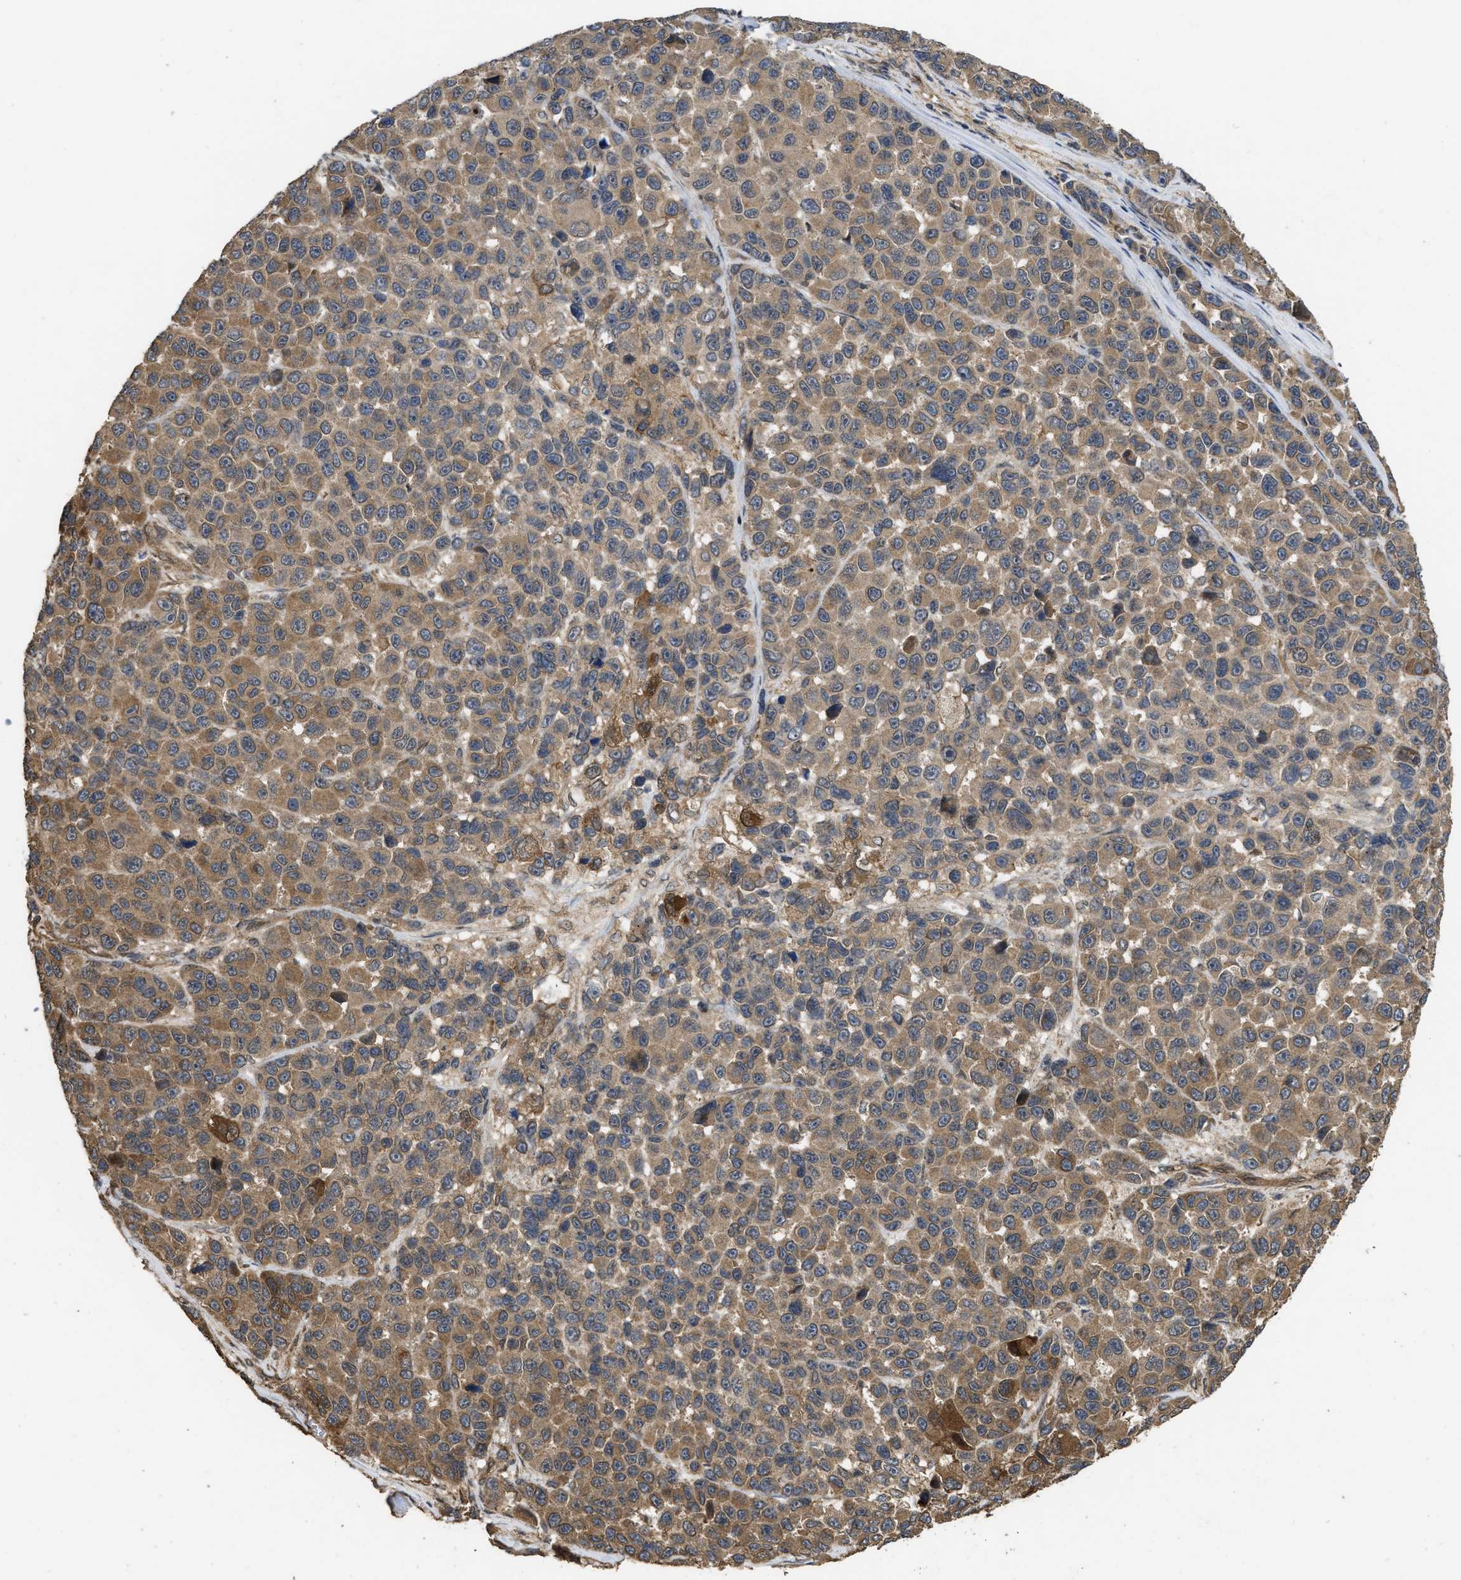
{"staining": {"intensity": "weak", "quantity": ">75%", "location": "cytoplasmic/membranous"}, "tissue": "melanoma", "cell_type": "Tumor cells", "image_type": "cancer", "snomed": [{"axis": "morphology", "description": "Malignant melanoma, NOS"}, {"axis": "topography", "description": "Skin"}], "caption": "IHC (DAB (3,3'-diaminobenzidine)) staining of human malignant melanoma exhibits weak cytoplasmic/membranous protein expression in about >75% of tumor cells.", "gene": "FZD6", "patient": {"sex": "male", "age": 53}}